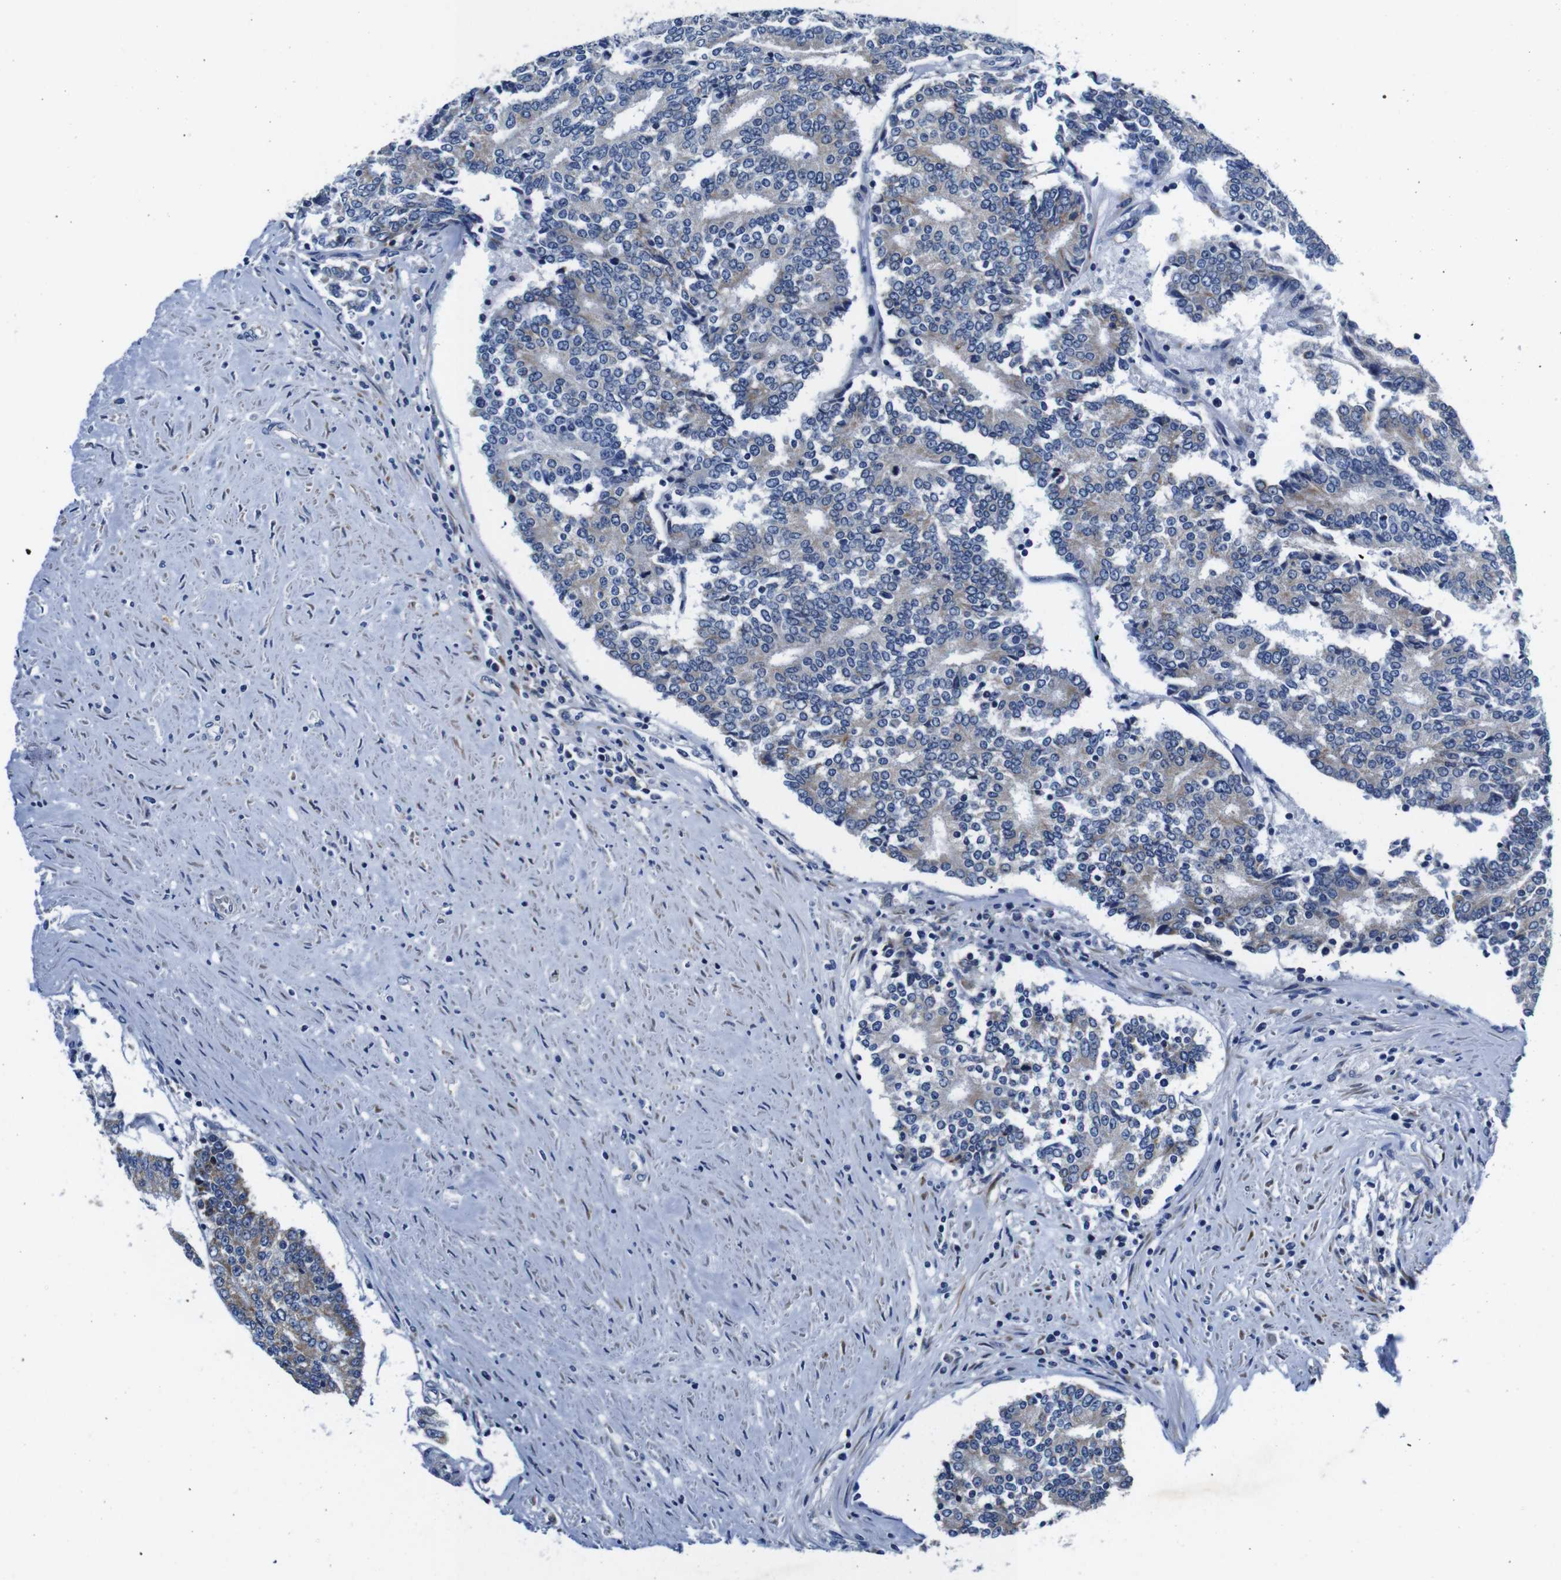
{"staining": {"intensity": "weak", "quantity": "<25%", "location": "cytoplasmic/membranous"}, "tissue": "prostate cancer", "cell_type": "Tumor cells", "image_type": "cancer", "snomed": [{"axis": "morphology", "description": "Normal tissue, NOS"}, {"axis": "morphology", "description": "Adenocarcinoma, High grade"}, {"axis": "topography", "description": "Prostate"}, {"axis": "topography", "description": "Seminal veicle"}], "caption": "This is a image of IHC staining of high-grade adenocarcinoma (prostate), which shows no positivity in tumor cells. The staining was performed using DAB to visualize the protein expression in brown, while the nuclei were stained in blue with hematoxylin (Magnification: 20x).", "gene": "SNX19", "patient": {"sex": "male", "age": 55}}